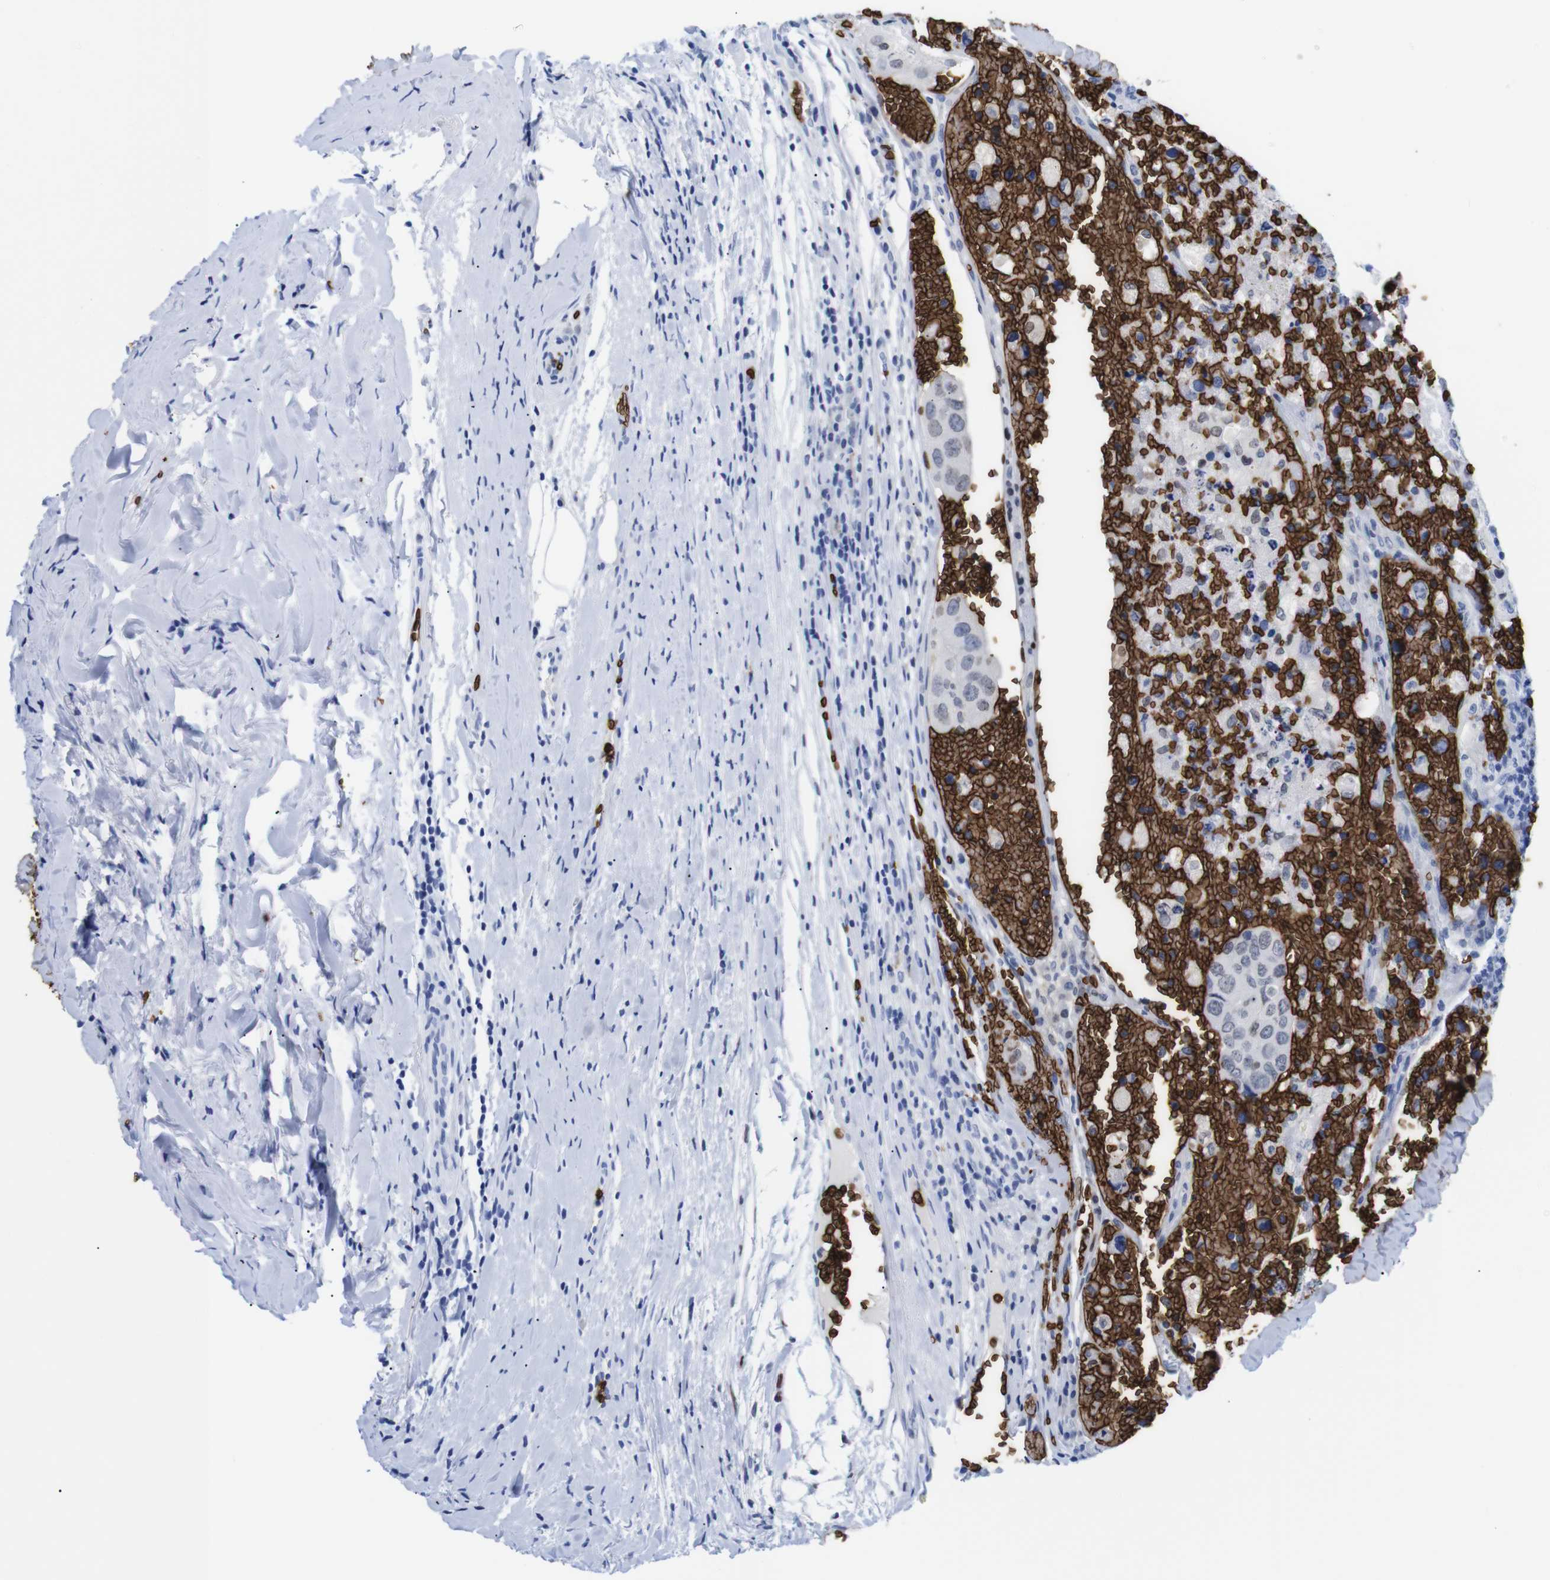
{"staining": {"intensity": "negative", "quantity": "none", "location": "none"}, "tissue": "urothelial cancer", "cell_type": "Tumor cells", "image_type": "cancer", "snomed": [{"axis": "morphology", "description": "Urothelial carcinoma, High grade"}, {"axis": "topography", "description": "Lymph node"}, {"axis": "topography", "description": "Urinary bladder"}], "caption": "Tumor cells show no significant protein expression in urothelial carcinoma (high-grade).", "gene": "S1PR2", "patient": {"sex": "male", "age": 51}}